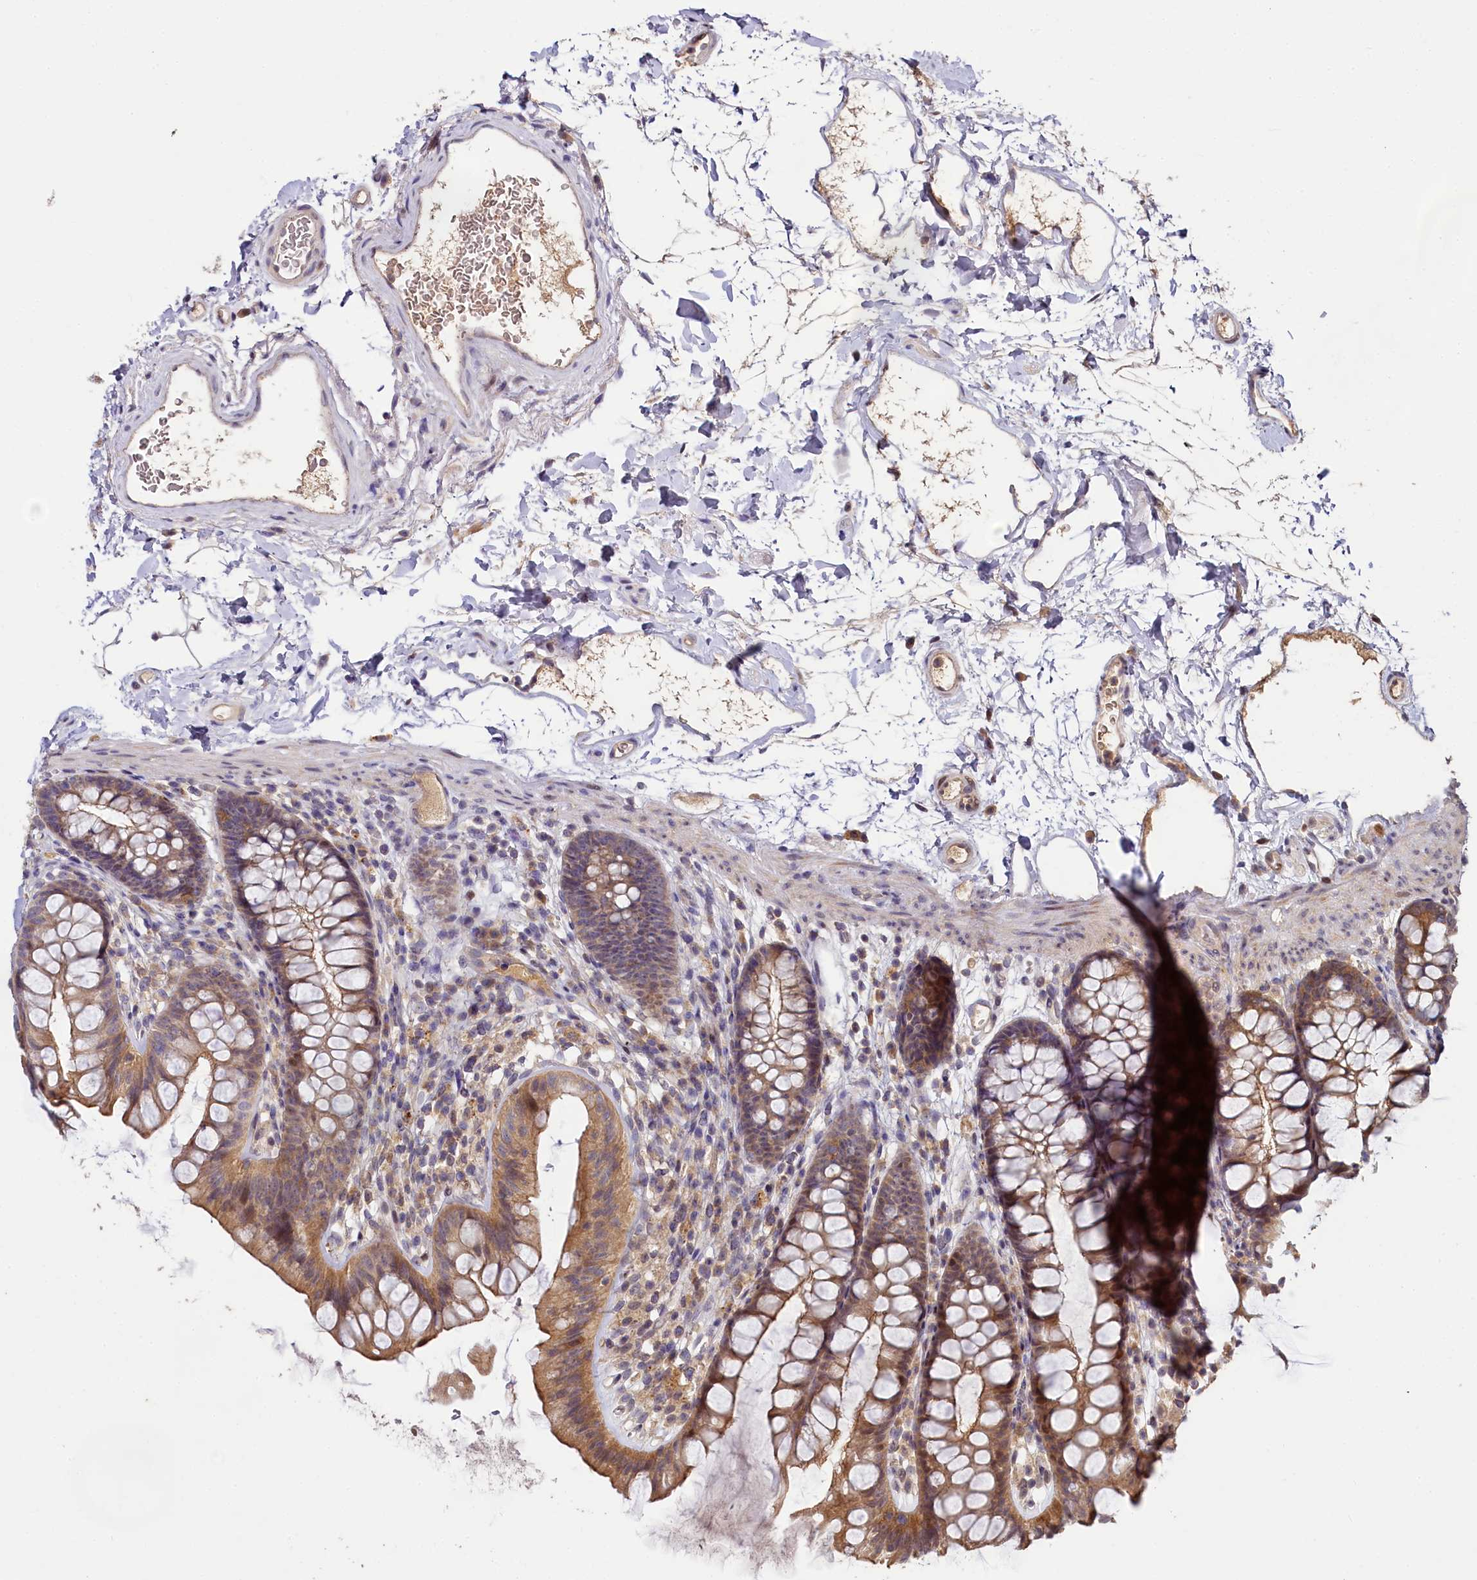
{"staining": {"intensity": "weak", "quantity": "25%-75%", "location": "cytoplasmic/membranous"}, "tissue": "colon", "cell_type": "Endothelial cells", "image_type": "normal", "snomed": [{"axis": "morphology", "description": "Normal tissue, NOS"}, {"axis": "topography", "description": "Colon"}], "caption": "IHC (DAB (3,3'-diaminobenzidine)) staining of benign colon shows weak cytoplasmic/membranous protein positivity in about 25%-75% of endothelial cells.", "gene": "TMEM39A", "patient": {"sex": "female", "age": 62}}